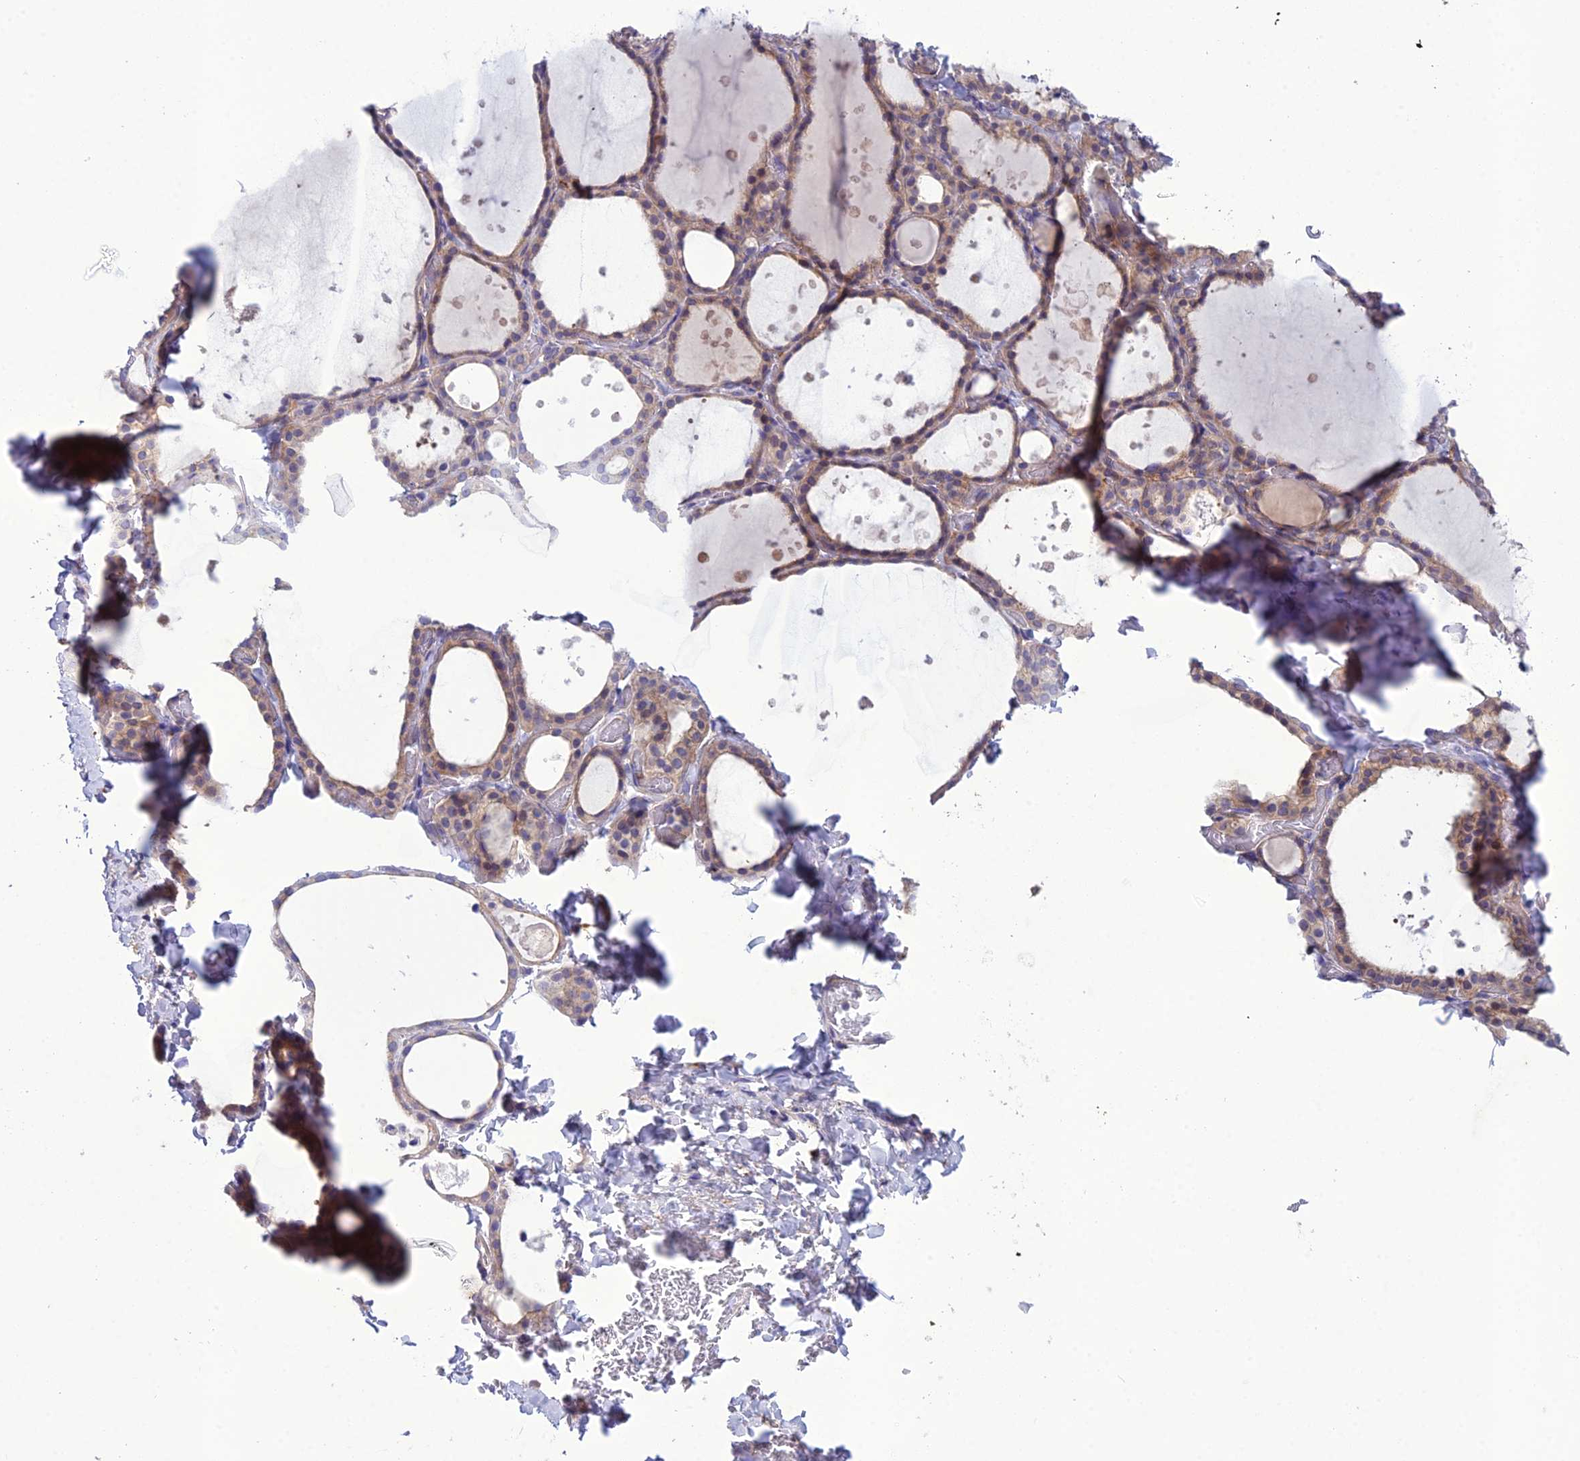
{"staining": {"intensity": "weak", "quantity": "25%-75%", "location": "cytoplasmic/membranous"}, "tissue": "thyroid gland", "cell_type": "Glandular cells", "image_type": "normal", "snomed": [{"axis": "morphology", "description": "Normal tissue, NOS"}, {"axis": "topography", "description": "Thyroid gland"}], "caption": "IHC staining of benign thyroid gland, which displays low levels of weak cytoplasmic/membranous positivity in about 25%-75% of glandular cells indicating weak cytoplasmic/membranous protein expression. The staining was performed using DAB (3,3'-diaminobenzidine) (brown) for protein detection and nuclei were counterstained in hematoxylin (blue).", "gene": "GDF6", "patient": {"sex": "female", "age": 44}}